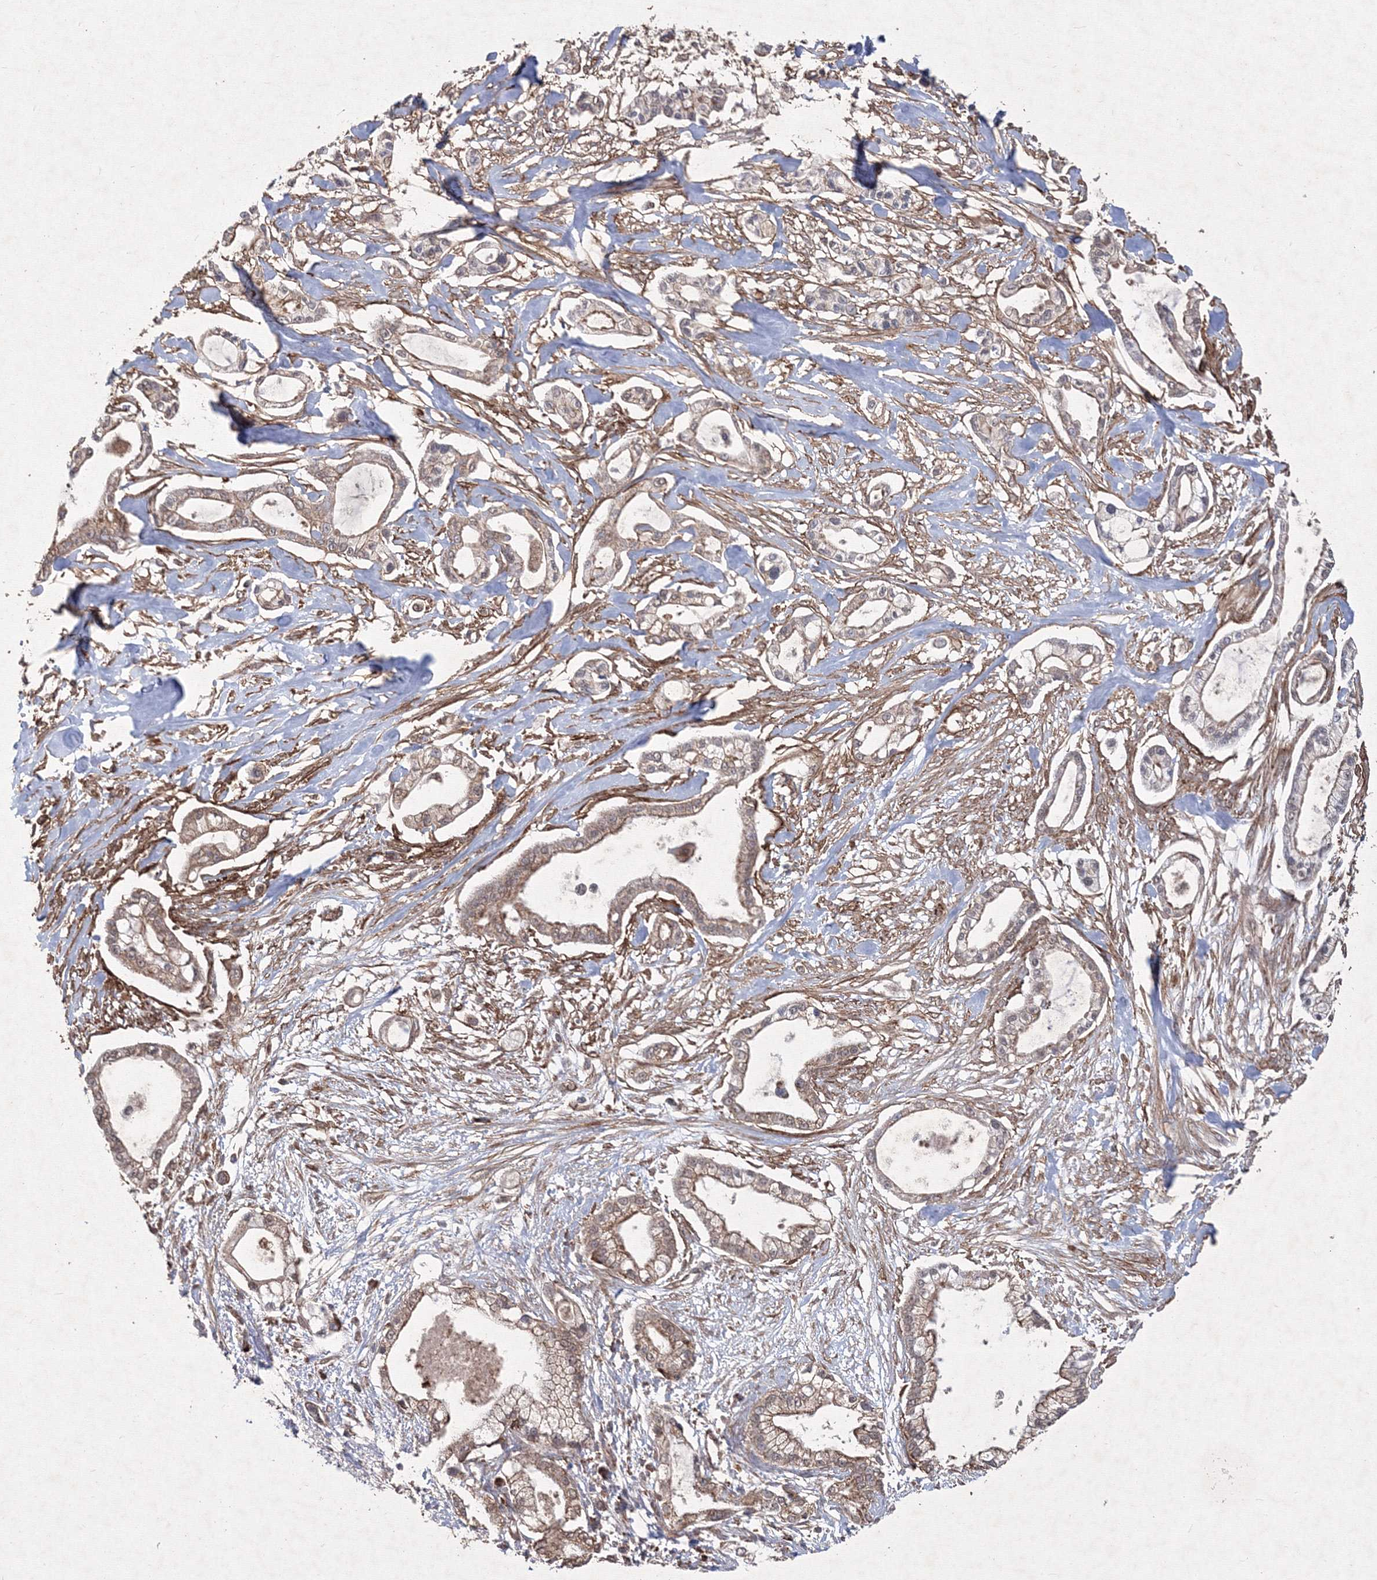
{"staining": {"intensity": "moderate", "quantity": ">75%", "location": "cytoplasmic/membranous"}, "tissue": "pancreatic cancer", "cell_type": "Tumor cells", "image_type": "cancer", "snomed": [{"axis": "morphology", "description": "Adenocarcinoma, NOS"}, {"axis": "topography", "description": "Pancreas"}], "caption": "Protein expression analysis of human pancreatic adenocarcinoma reveals moderate cytoplasmic/membranous staining in approximately >75% of tumor cells.", "gene": "TMEM139", "patient": {"sex": "male", "age": 68}}